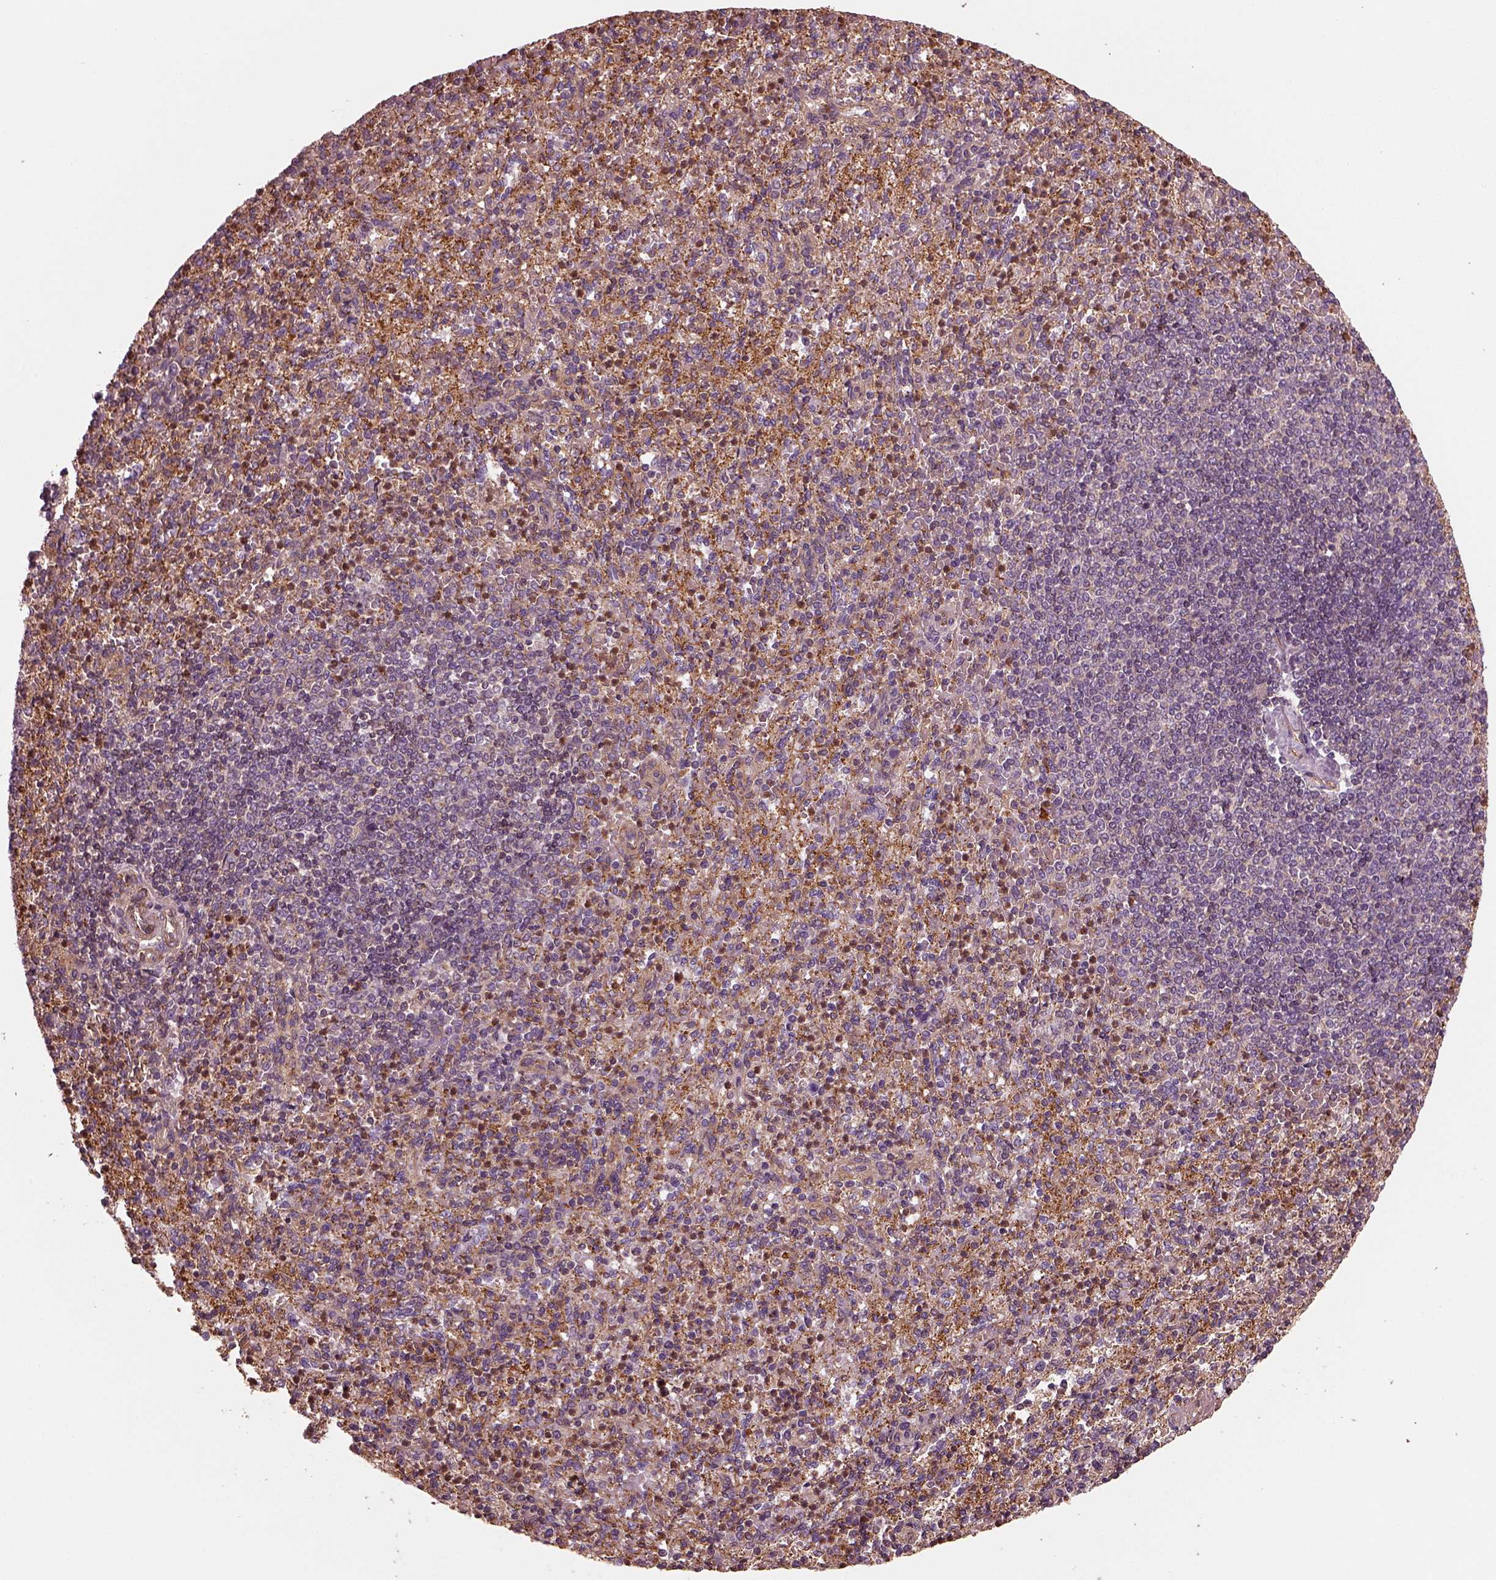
{"staining": {"intensity": "strong", "quantity": "<25%", "location": "cytoplasmic/membranous"}, "tissue": "spleen", "cell_type": "Cells in red pulp", "image_type": "normal", "snomed": [{"axis": "morphology", "description": "Normal tissue, NOS"}, {"axis": "topography", "description": "Spleen"}], "caption": "Protein expression analysis of normal human spleen reveals strong cytoplasmic/membranous staining in approximately <25% of cells in red pulp.", "gene": "MYL1", "patient": {"sex": "female", "age": 74}}